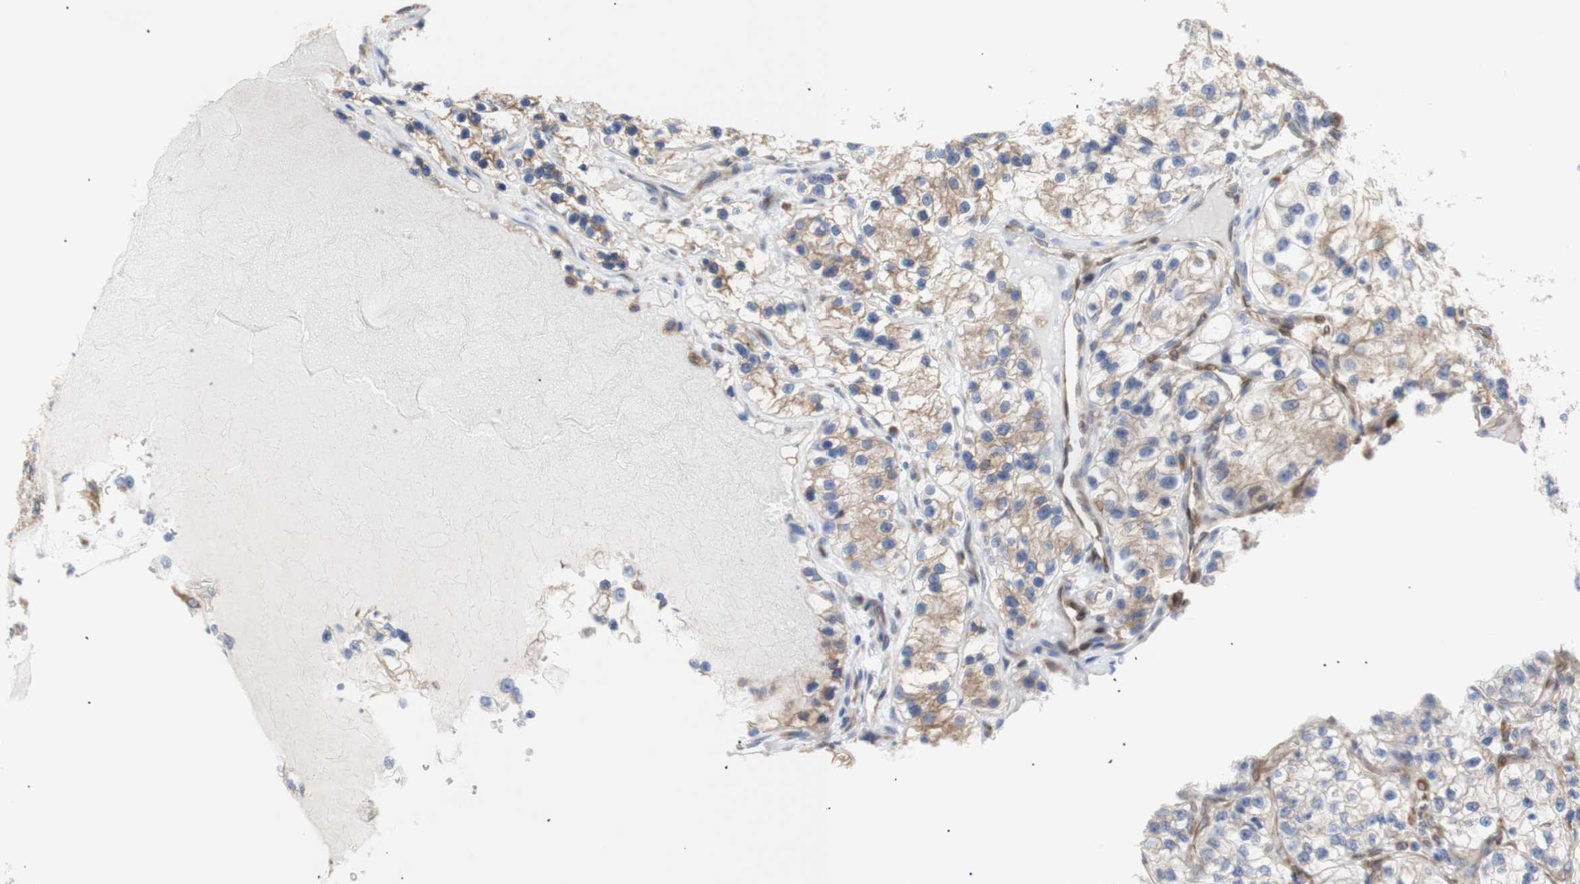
{"staining": {"intensity": "moderate", "quantity": "<25%", "location": "cytoplasmic/membranous"}, "tissue": "renal cancer", "cell_type": "Tumor cells", "image_type": "cancer", "snomed": [{"axis": "morphology", "description": "Adenocarcinoma, NOS"}, {"axis": "topography", "description": "Kidney"}], "caption": "Human renal adenocarcinoma stained with a brown dye exhibits moderate cytoplasmic/membranous positive positivity in about <25% of tumor cells.", "gene": "ERLIN1", "patient": {"sex": "female", "age": 57}}